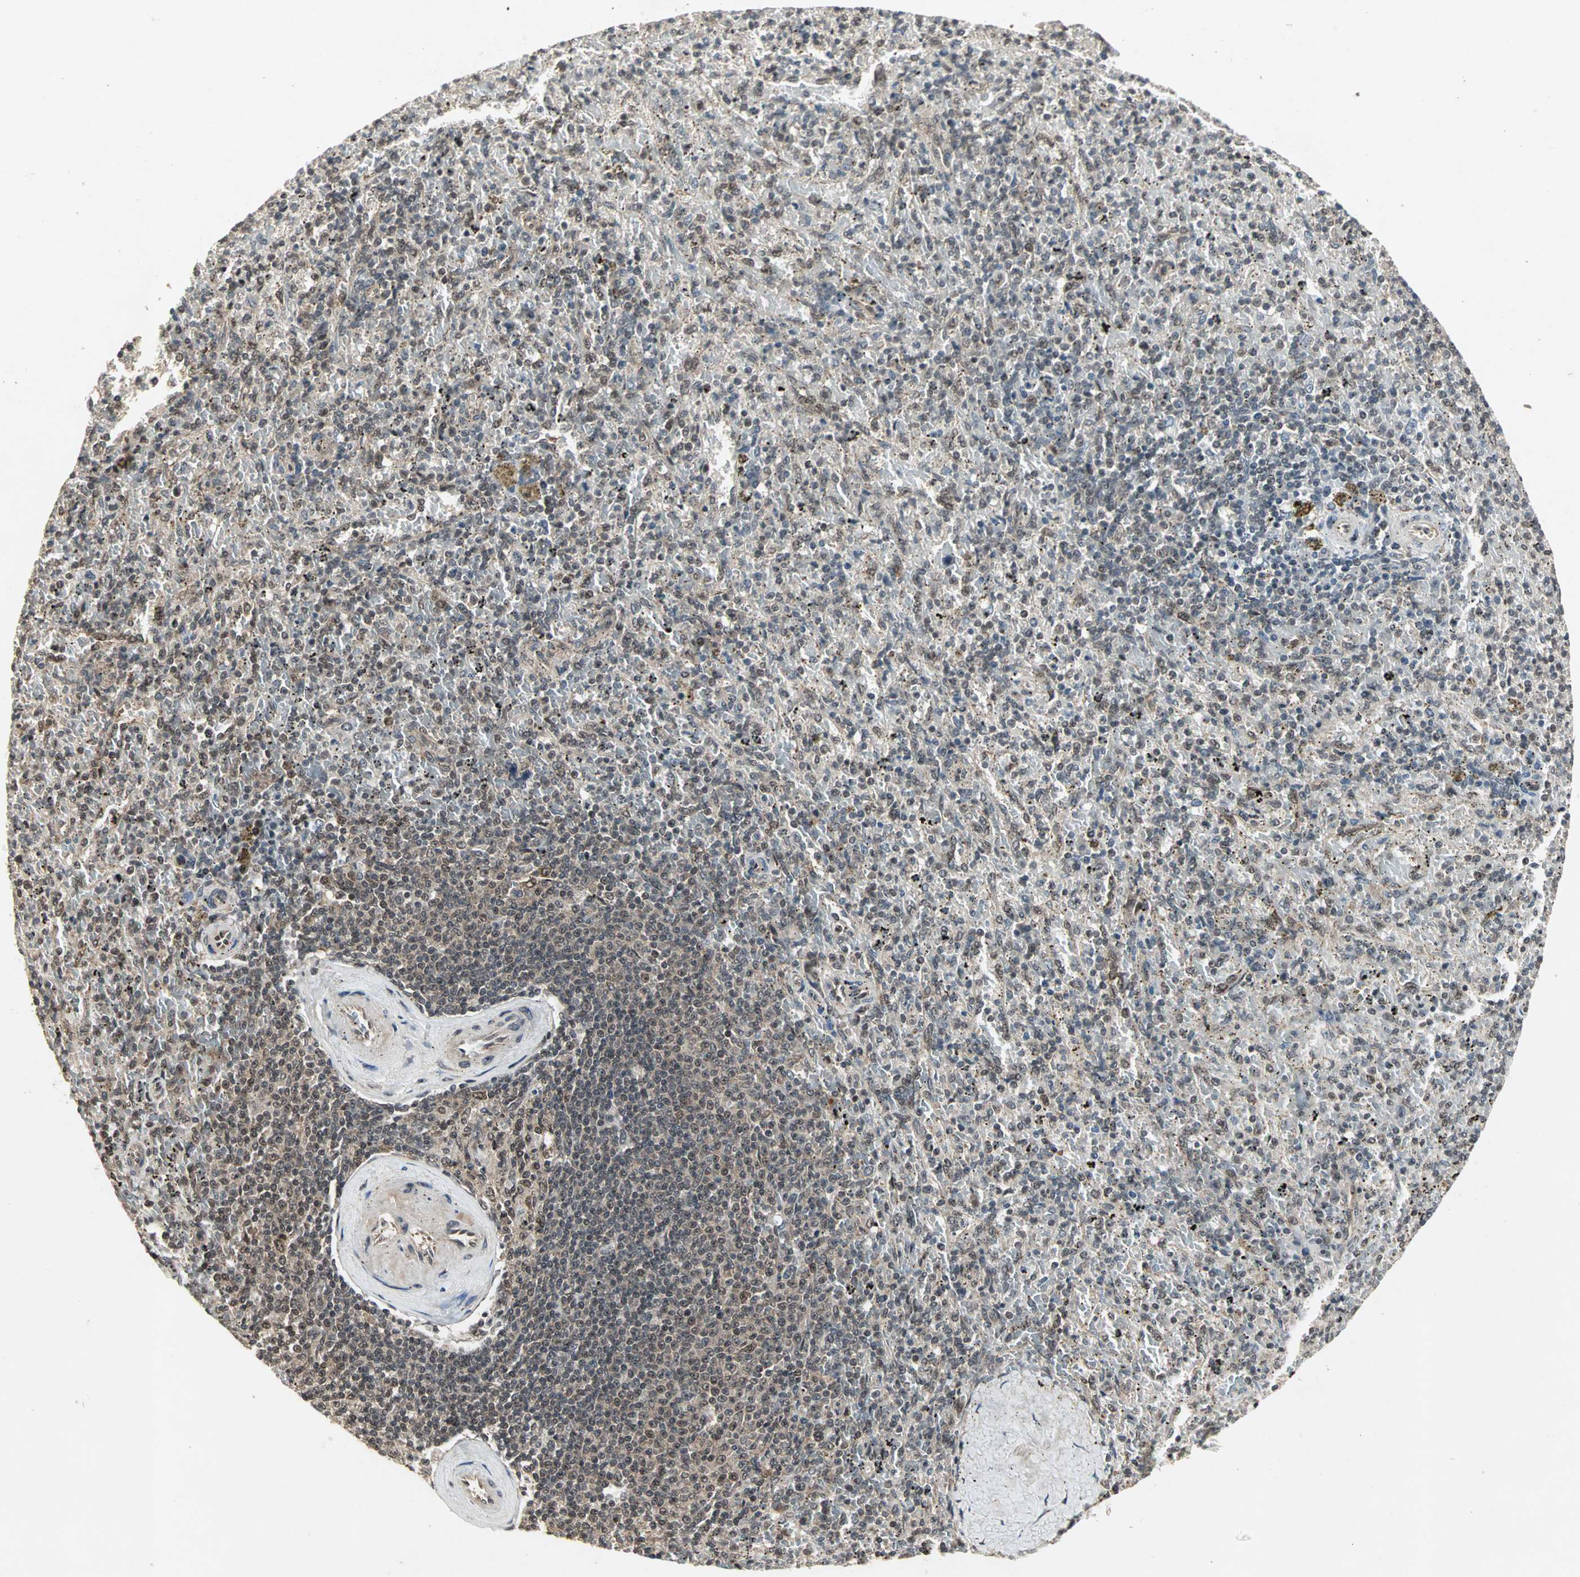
{"staining": {"intensity": "weak", "quantity": "<25%", "location": "nuclear"}, "tissue": "spleen", "cell_type": "Cells in red pulp", "image_type": "normal", "snomed": [{"axis": "morphology", "description": "Normal tissue, NOS"}, {"axis": "topography", "description": "Spleen"}], "caption": "This micrograph is of benign spleen stained with immunohistochemistry (IHC) to label a protein in brown with the nuclei are counter-stained blue. There is no positivity in cells in red pulp.", "gene": "CSNK2B", "patient": {"sex": "female", "age": 43}}